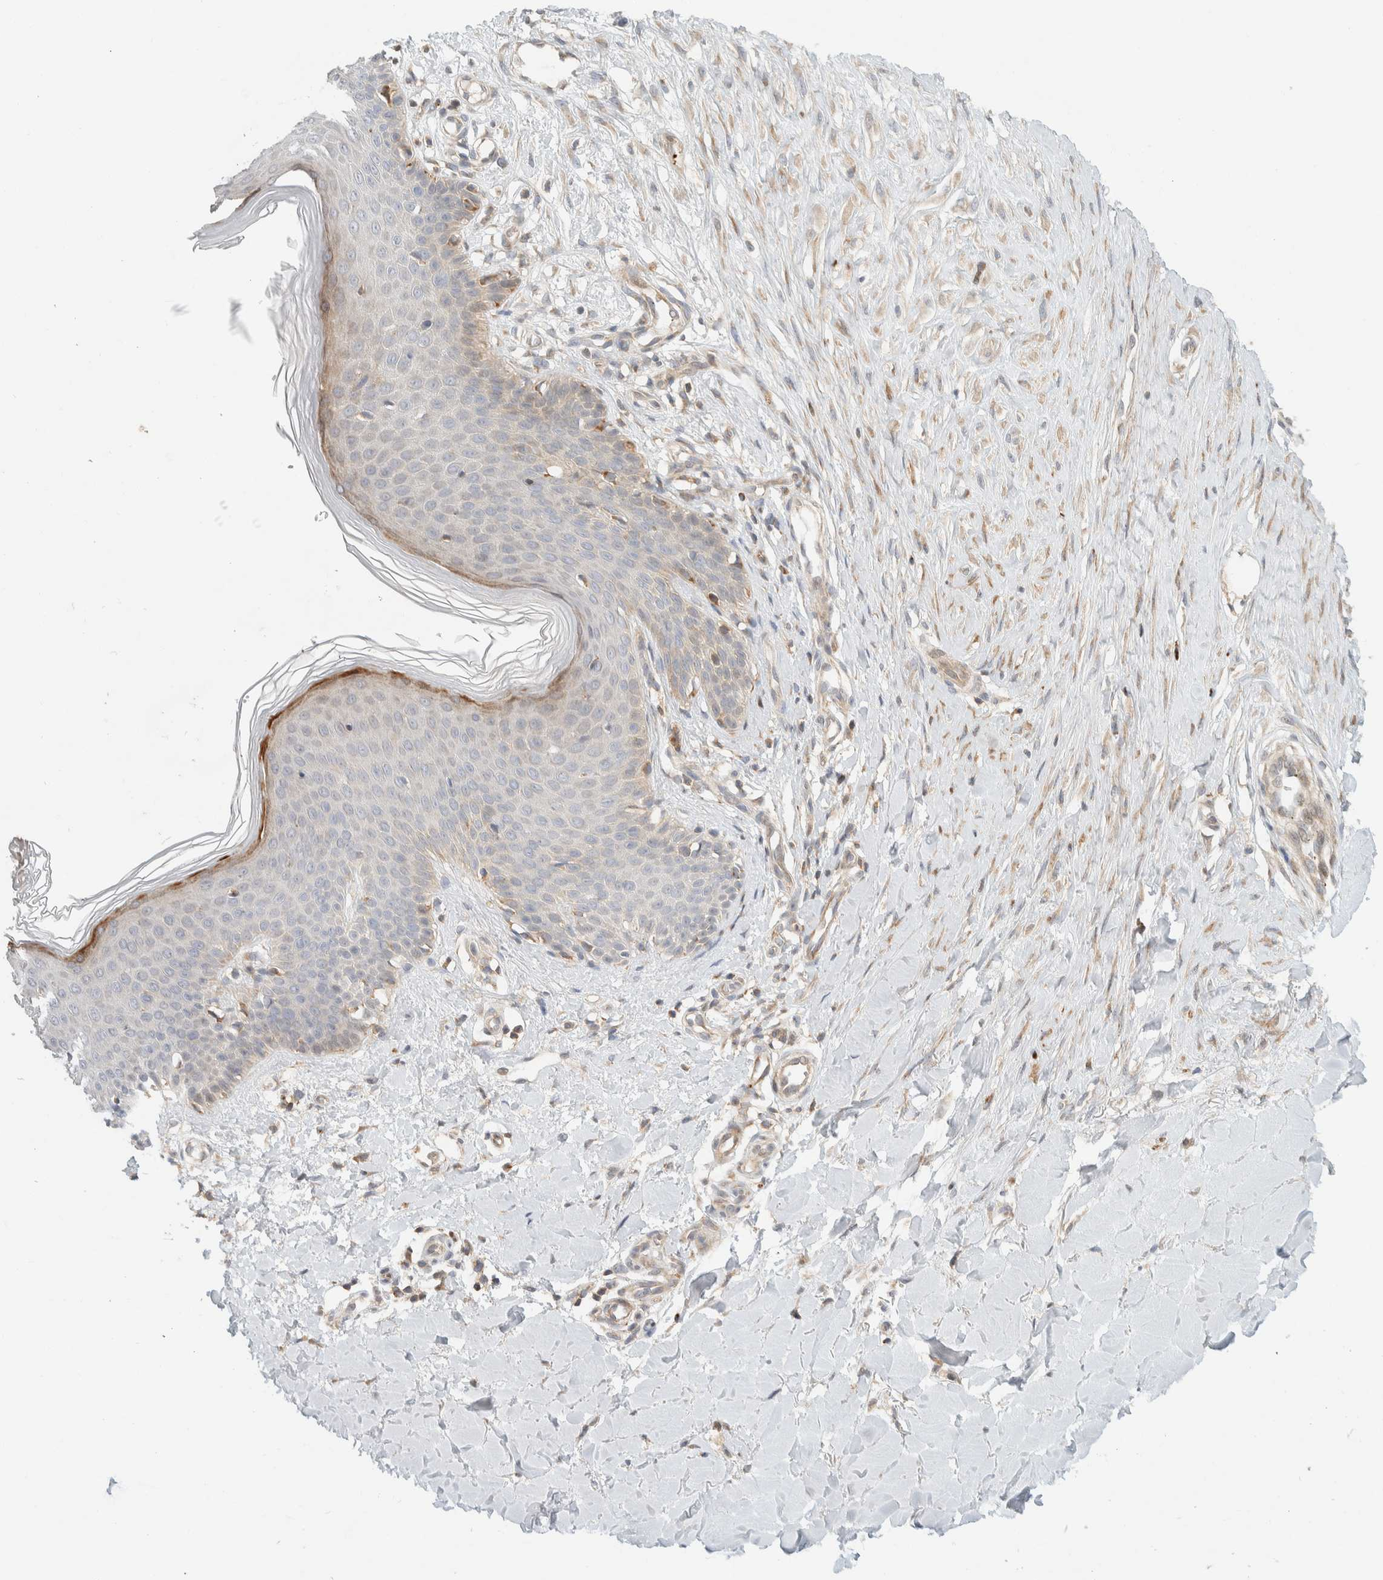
{"staining": {"intensity": "weak", "quantity": ">75%", "location": "cytoplasmic/membranous"}, "tissue": "skin", "cell_type": "Fibroblasts", "image_type": "normal", "snomed": [{"axis": "morphology", "description": "Normal tissue, NOS"}, {"axis": "topography", "description": "Skin"}], "caption": "Unremarkable skin shows weak cytoplasmic/membranous expression in about >75% of fibroblasts.", "gene": "KIF9", "patient": {"sex": "male", "age": 41}}